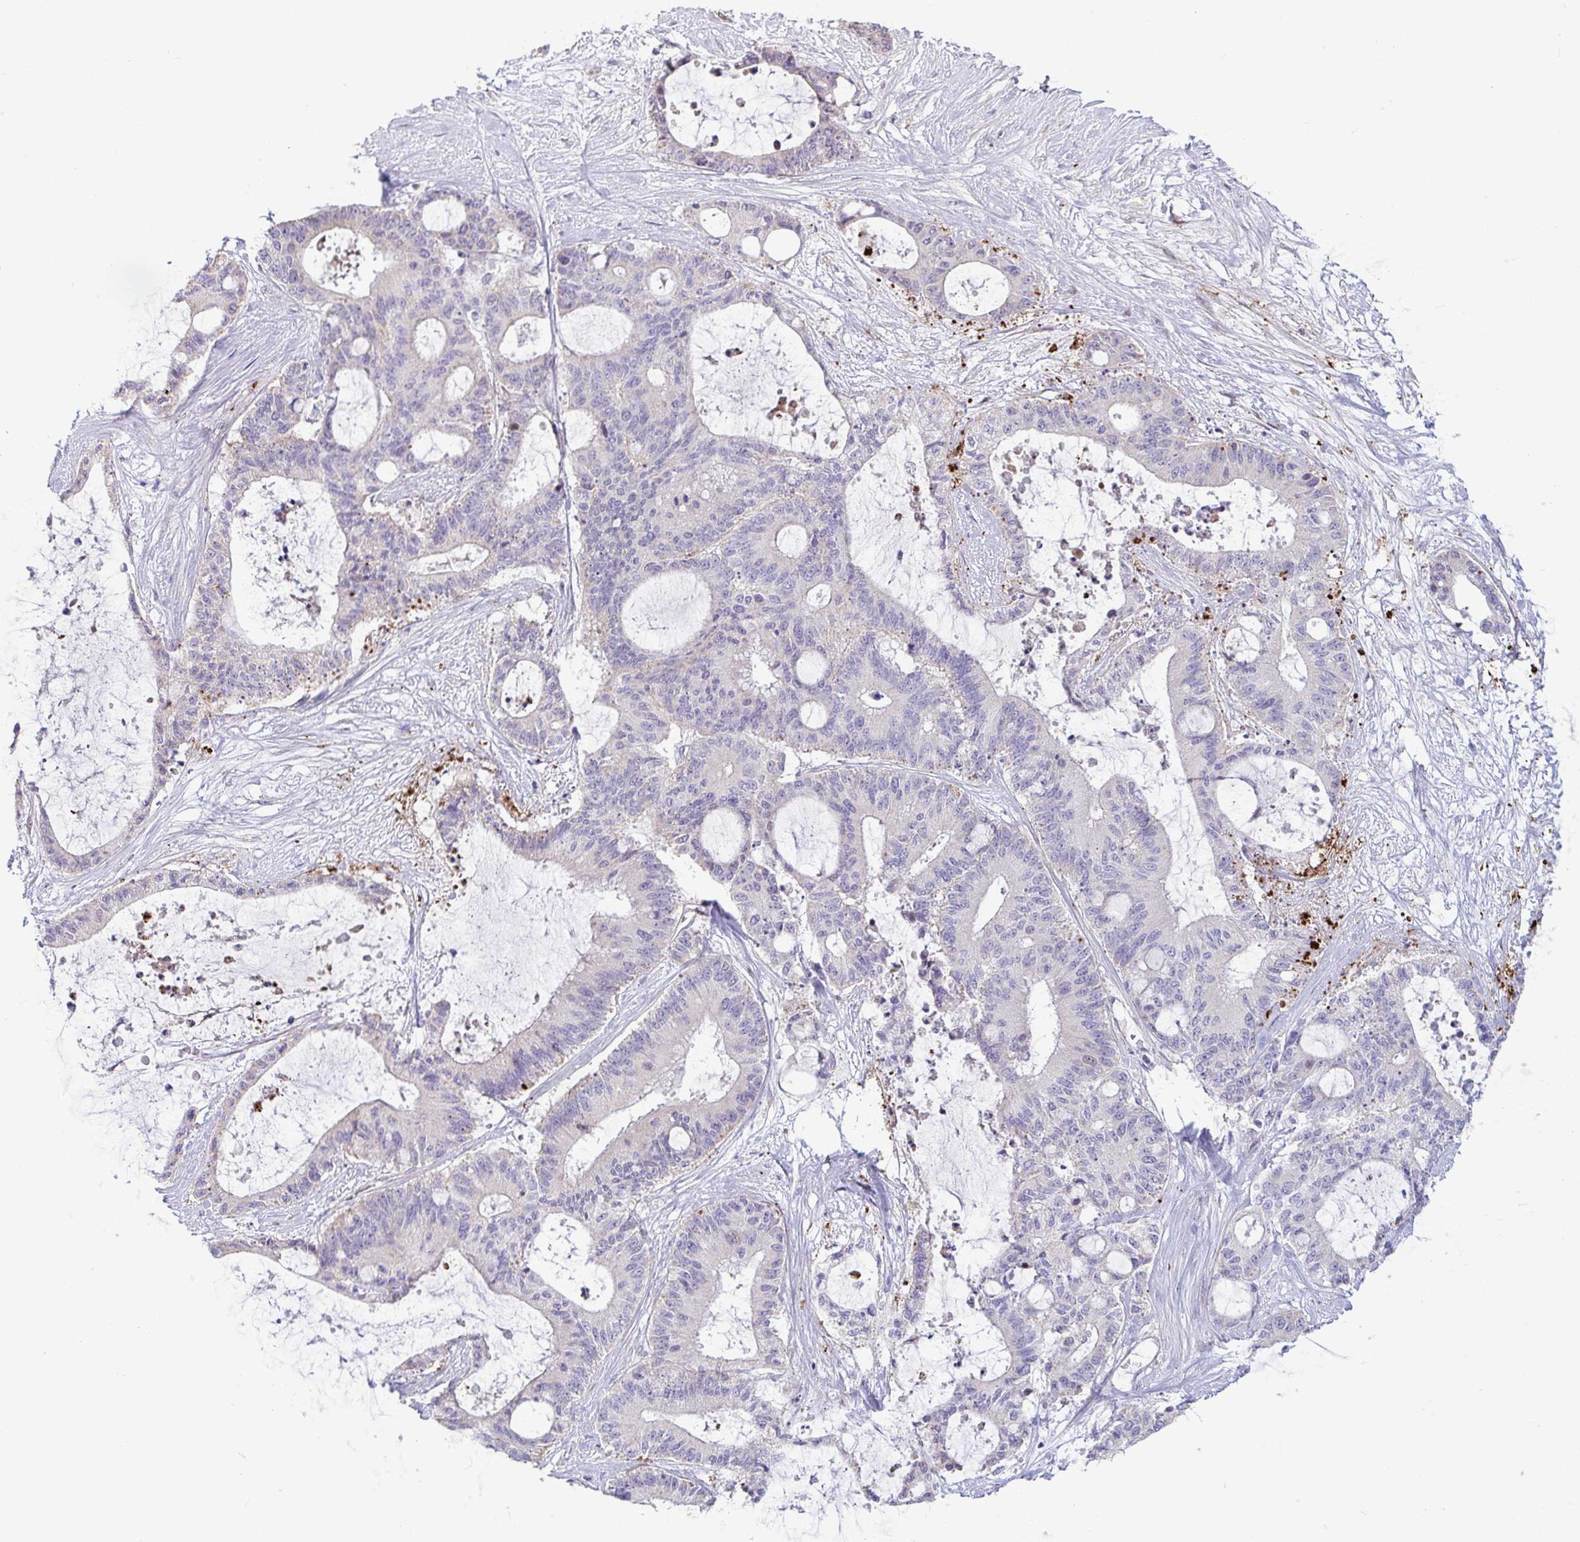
{"staining": {"intensity": "negative", "quantity": "none", "location": "none"}, "tissue": "liver cancer", "cell_type": "Tumor cells", "image_type": "cancer", "snomed": [{"axis": "morphology", "description": "Normal tissue, NOS"}, {"axis": "morphology", "description": "Cholangiocarcinoma"}, {"axis": "topography", "description": "Liver"}, {"axis": "topography", "description": "Peripheral nerve tissue"}], "caption": "A micrograph of liver cancer stained for a protein exhibits no brown staining in tumor cells.", "gene": "IL37", "patient": {"sex": "female", "age": 73}}